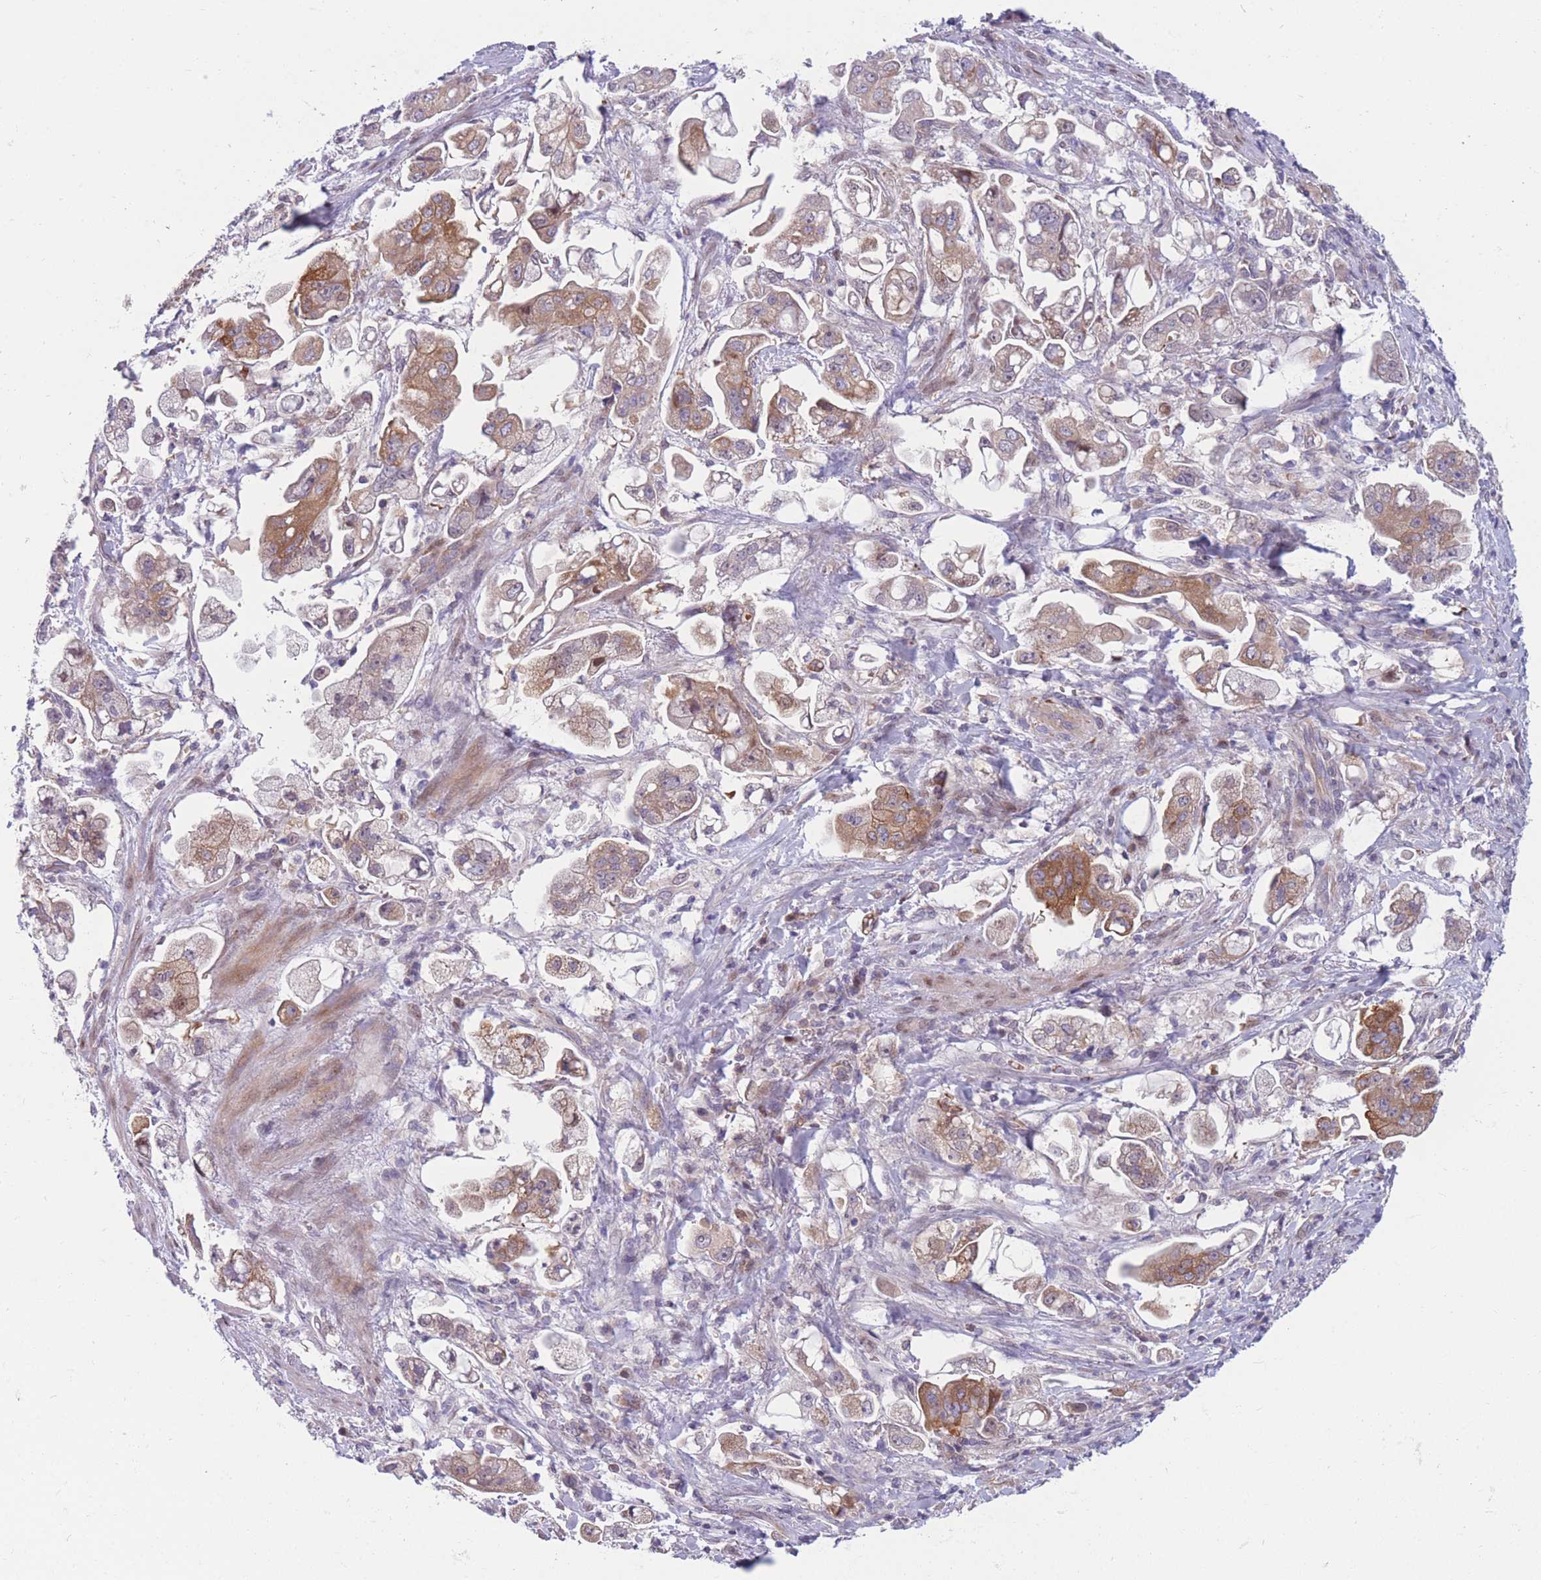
{"staining": {"intensity": "moderate", "quantity": "<25%", "location": "cytoplasmic/membranous"}, "tissue": "stomach cancer", "cell_type": "Tumor cells", "image_type": "cancer", "snomed": [{"axis": "morphology", "description": "Adenocarcinoma, NOS"}, {"axis": "topography", "description": "Stomach"}], "caption": "Immunohistochemistry micrograph of human adenocarcinoma (stomach) stained for a protein (brown), which displays low levels of moderate cytoplasmic/membranous positivity in about <25% of tumor cells.", "gene": "PDE4A", "patient": {"sex": "male", "age": 62}}